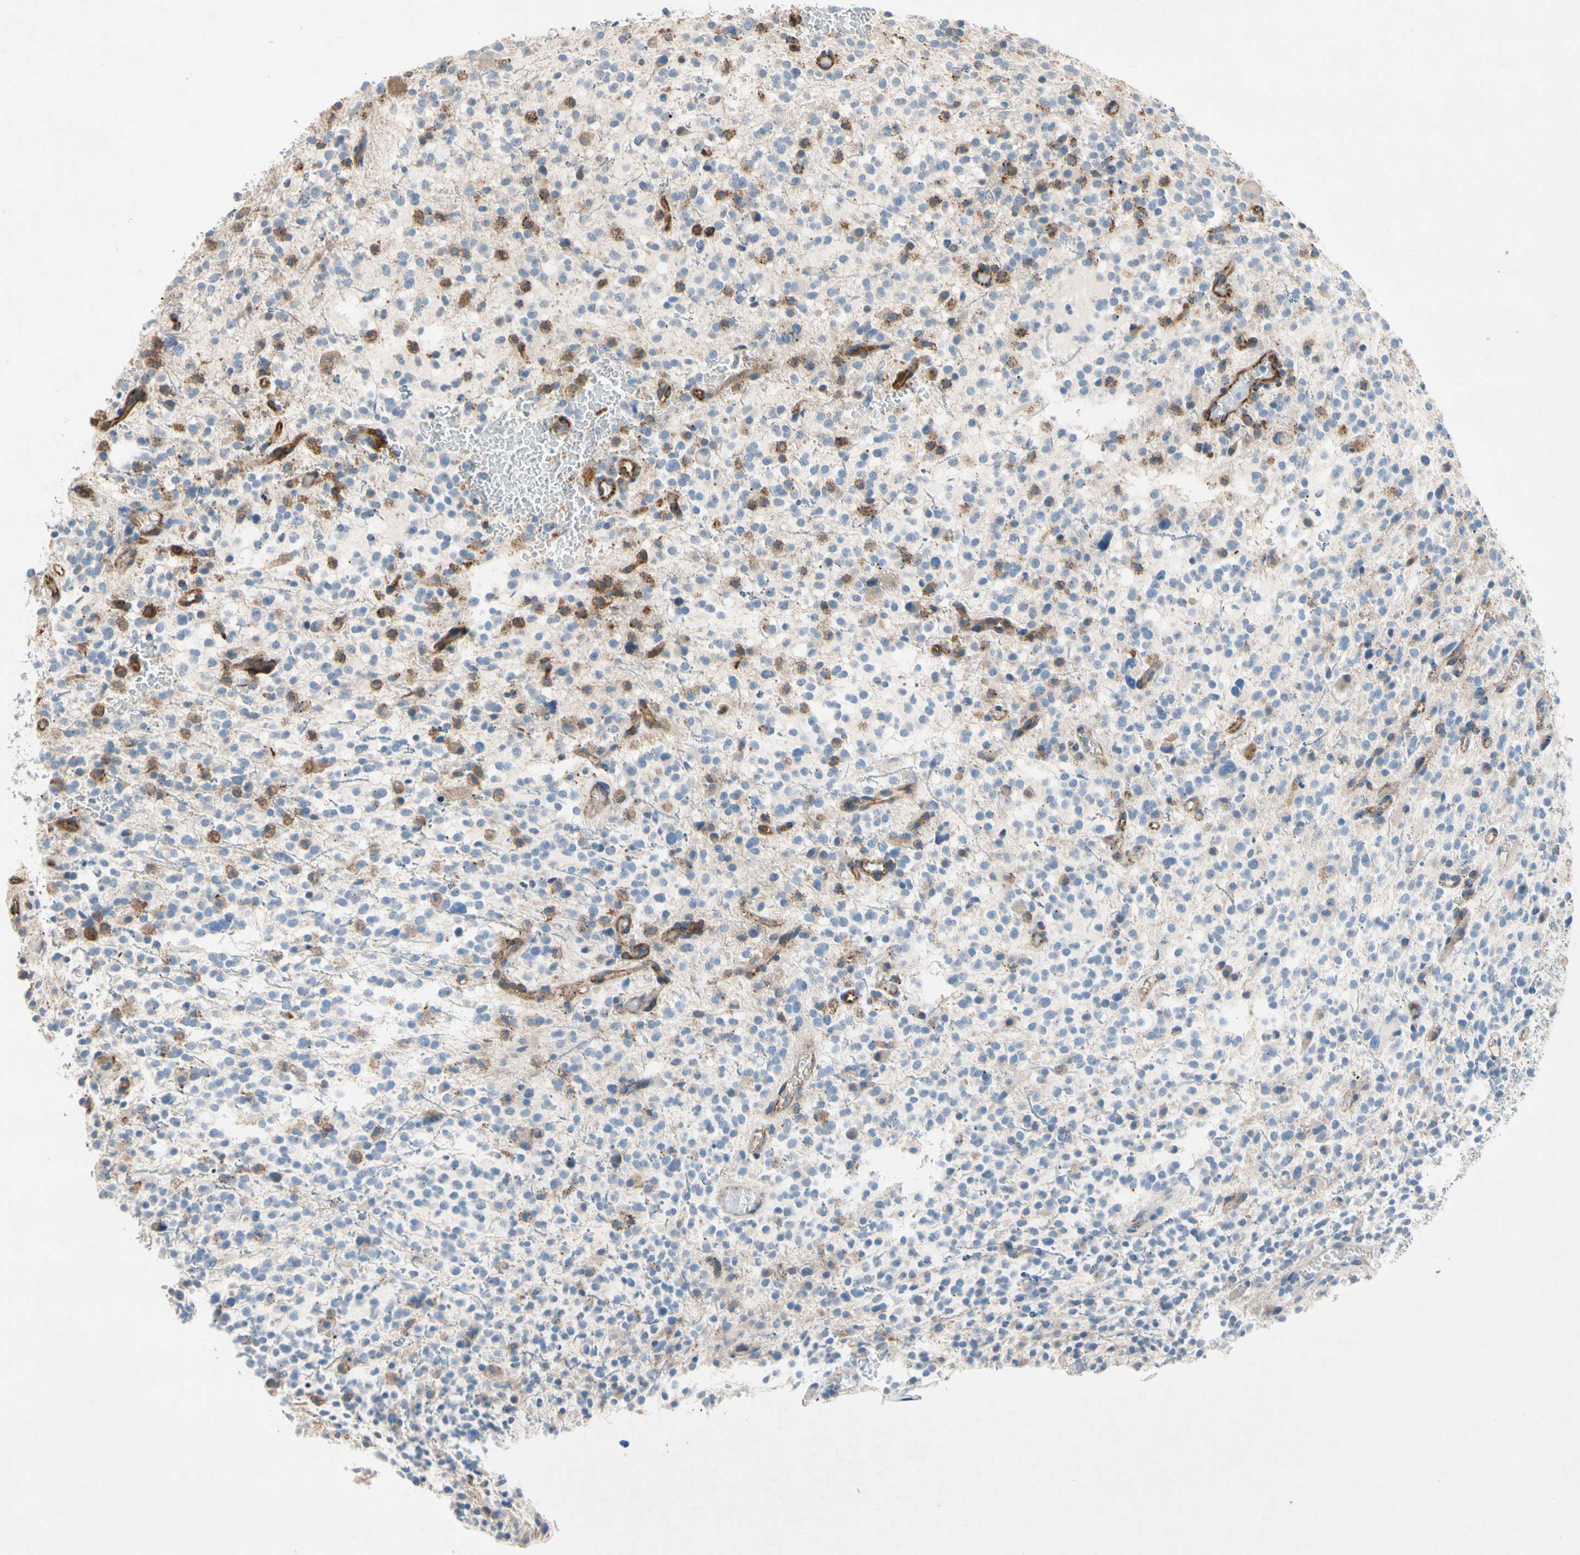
{"staining": {"intensity": "moderate", "quantity": "<25%", "location": "cytoplasmic/membranous"}, "tissue": "glioma", "cell_type": "Tumor cells", "image_type": "cancer", "snomed": [{"axis": "morphology", "description": "Glioma, malignant, High grade"}, {"axis": "topography", "description": "Brain"}], "caption": "Malignant high-grade glioma was stained to show a protein in brown. There is low levels of moderate cytoplasmic/membranous staining in about <25% of tumor cells. The staining is performed using DAB (3,3'-diaminobenzidine) brown chromogen to label protein expression. The nuclei are counter-stained blue using hematoxylin.", "gene": "NDFIP2", "patient": {"sex": "male", "age": 48}}